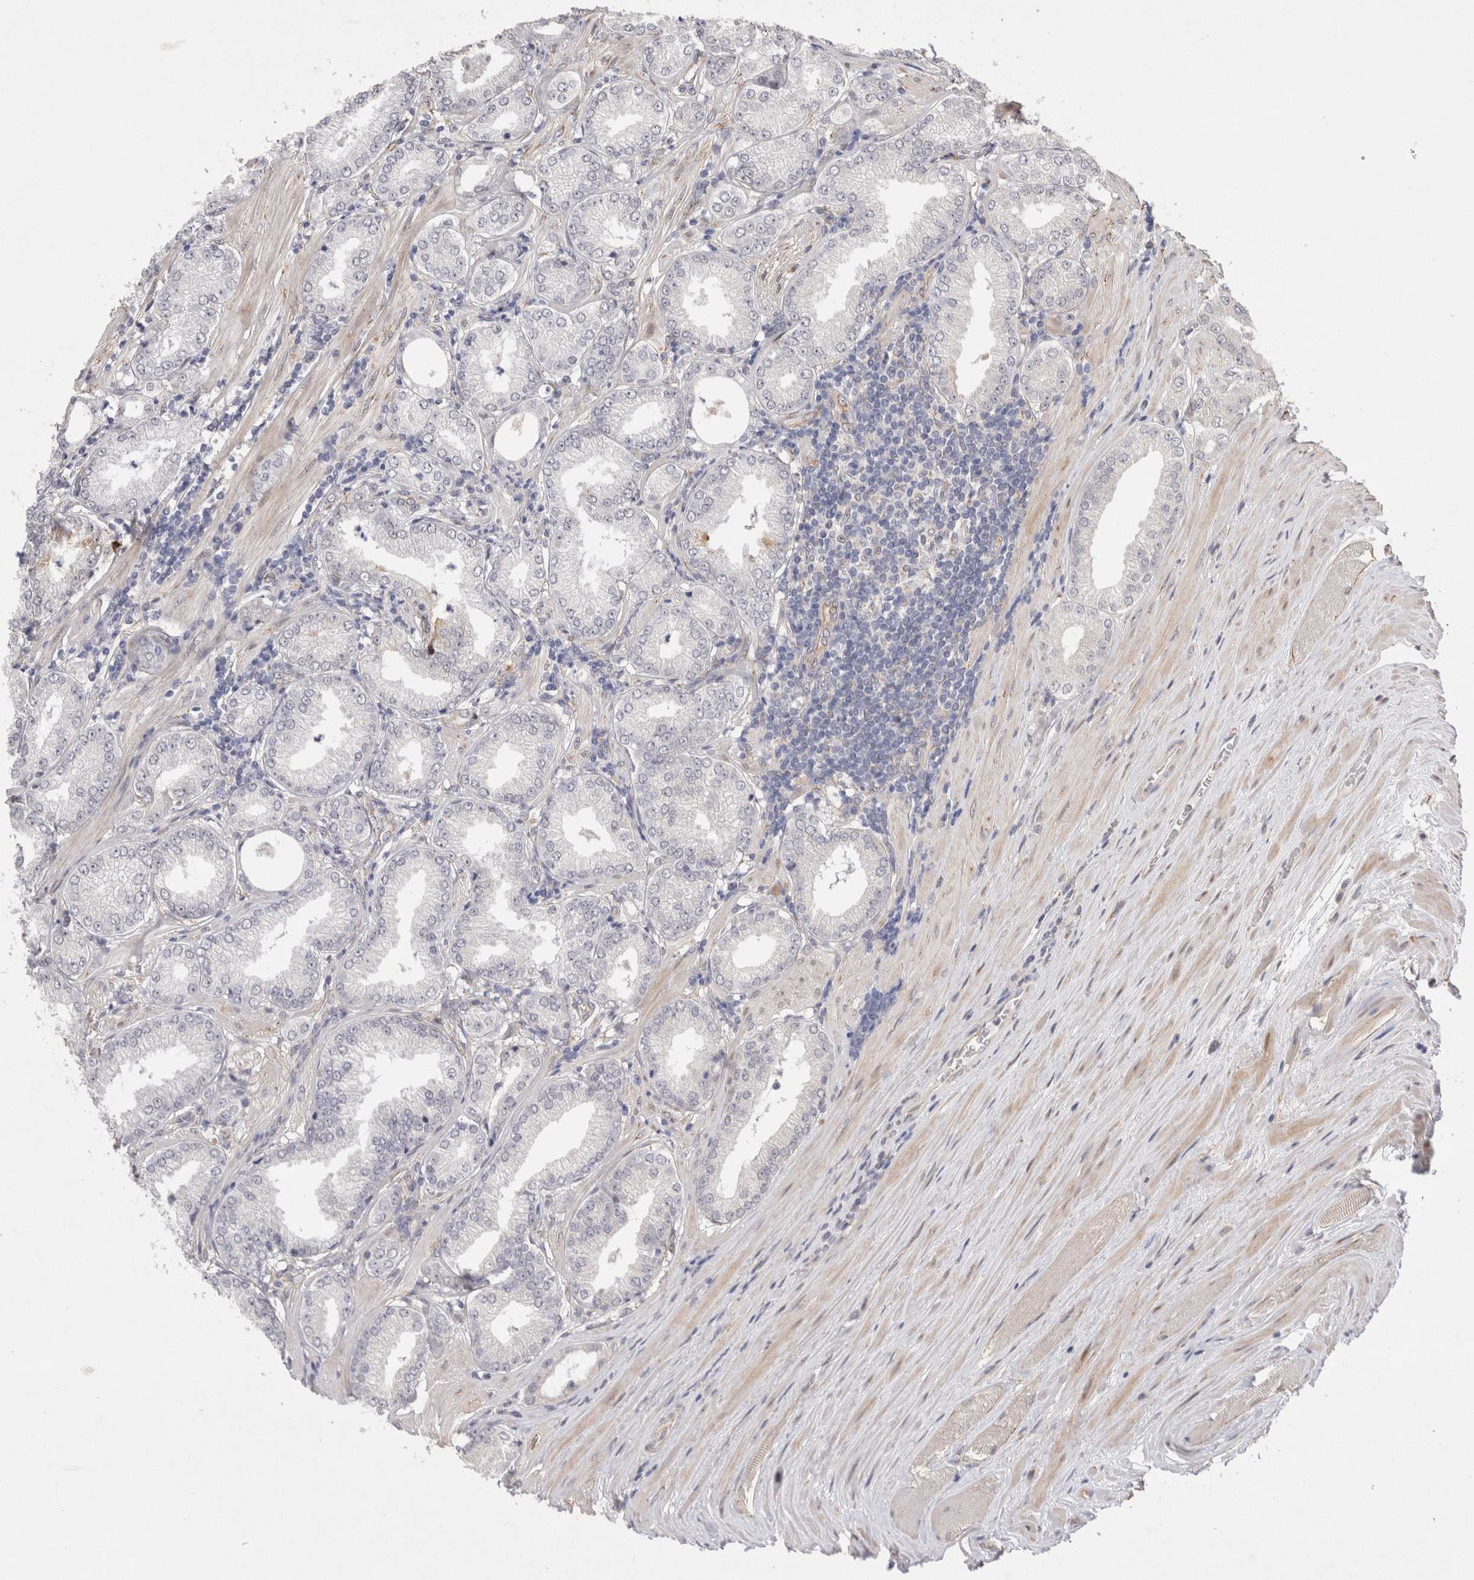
{"staining": {"intensity": "negative", "quantity": "none", "location": "none"}, "tissue": "prostate cancer", "cell_type": "Tumor cells", "image_type": "cancer", "snomed": [{"axis": "morphology", "description": "Adenocarcinoma, Low grade"}, {"axis": "topography", "description": "Prostate"}], "caption": "The immunohistochemistry photomicrograph has no significant expression in tumor cells of prostate adenocarcinoma (low-grade) tissue.", "gene": "GIMAP6", "patient": {"sex": "male", "age": 62}}